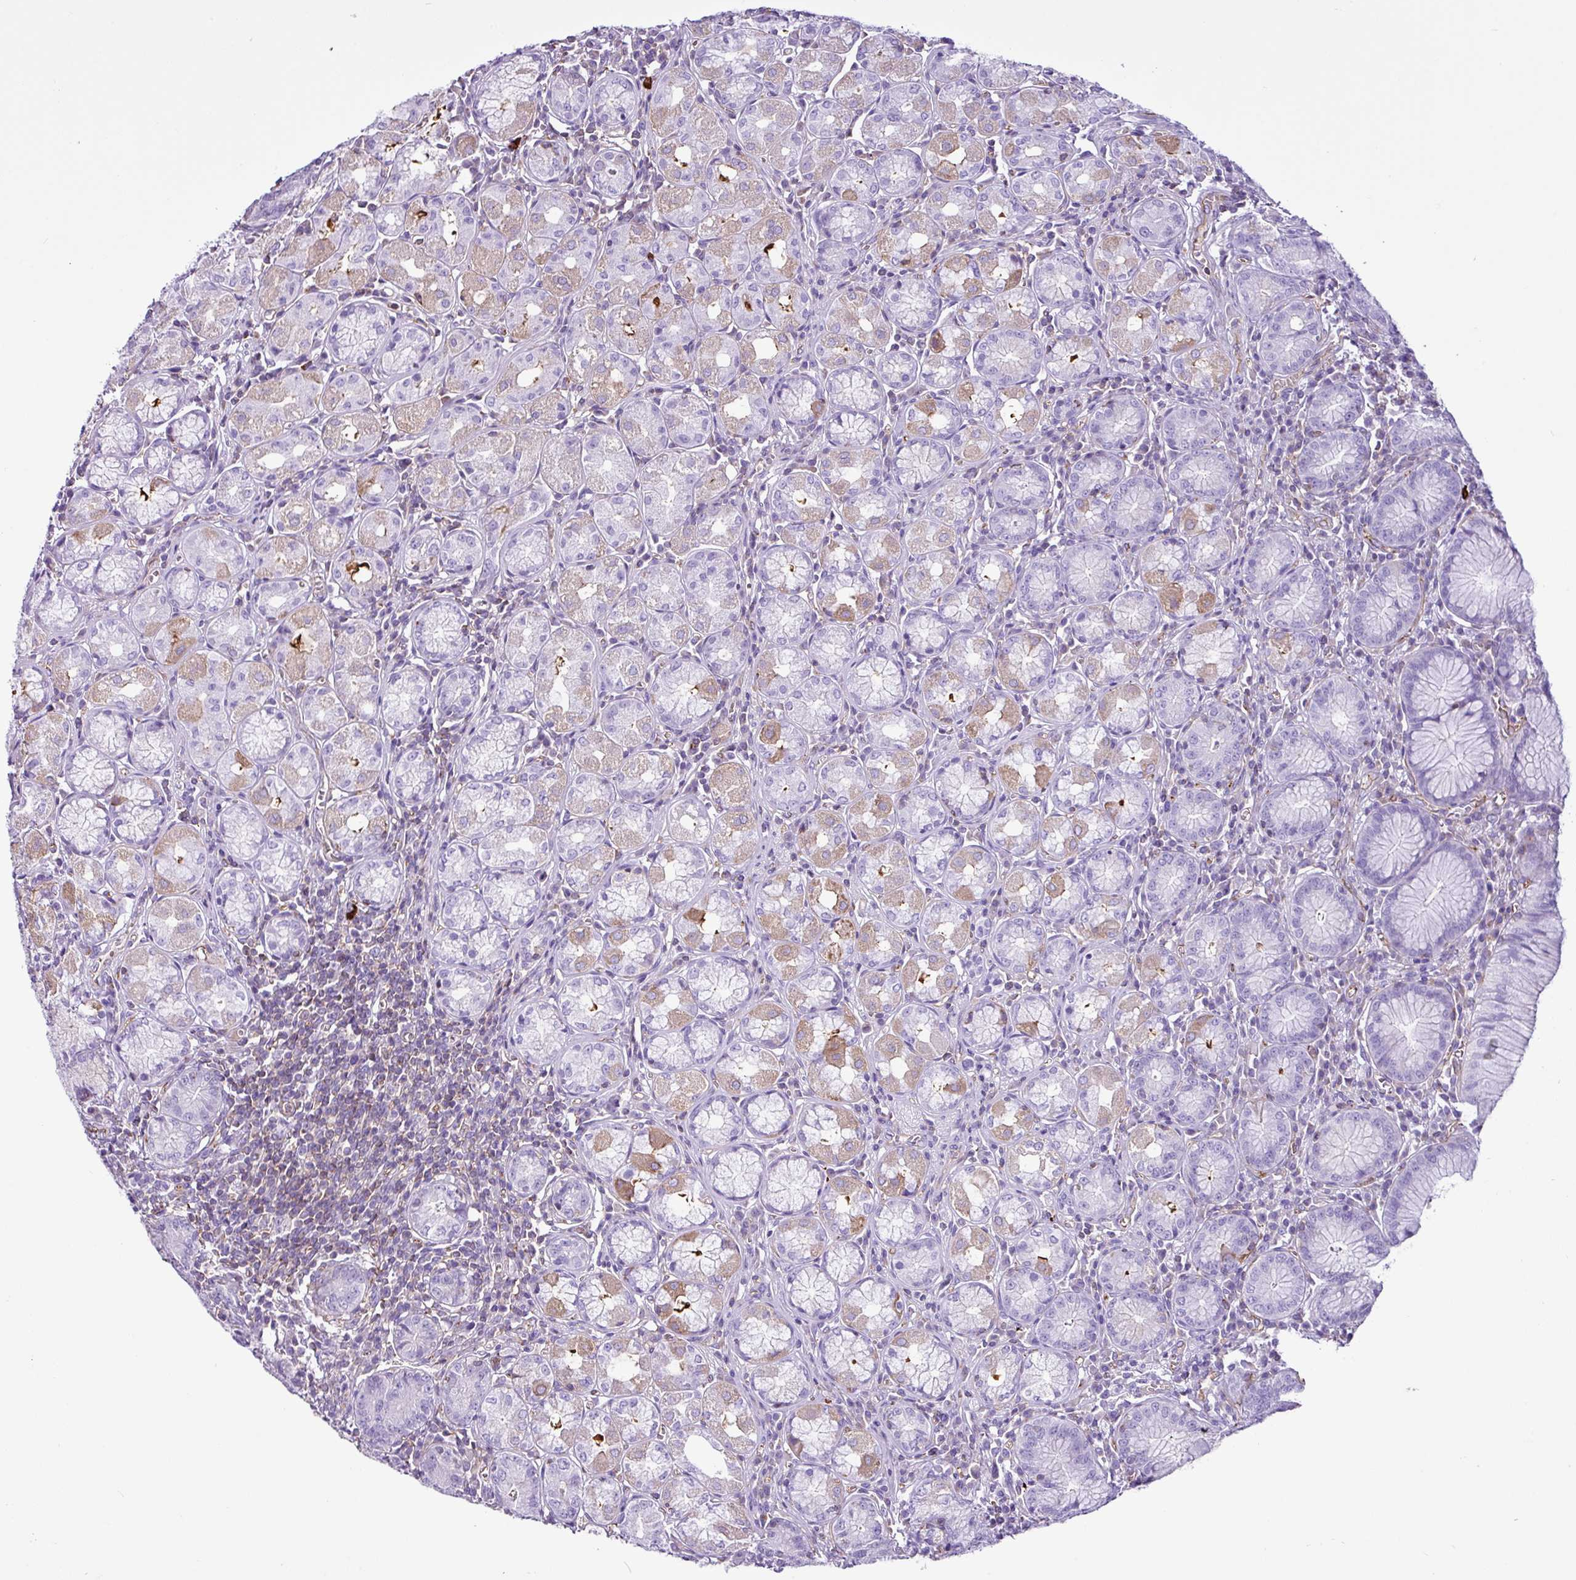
{"staining": {"intensity": "strong", "quantity": "<25%", "location": "cytoplasmic/membranous"}, "tissue": "stomach", "cell_type": "Glandular cells", "image_type": "normal", "snomed": [{"axis": "morphology", "description": "Normal tissue, NOS"}, {"axis": "topography", "description": "Stomach"}], "caption": "Immunohistochemistry (IHC) staining of unremarkable stomach, which exhibits medium levels of strong cytoplasmic/membranous expression in approximately <25% of glandular cells indicating strong cytoplasmic/membranous protein positivity. The staining was performed using DAB (brown) for protein detection and nuclei were counterstained in hematoxylin (blue).", "gene": "EME2", "patient": {"sex": "male", "age": 55}}